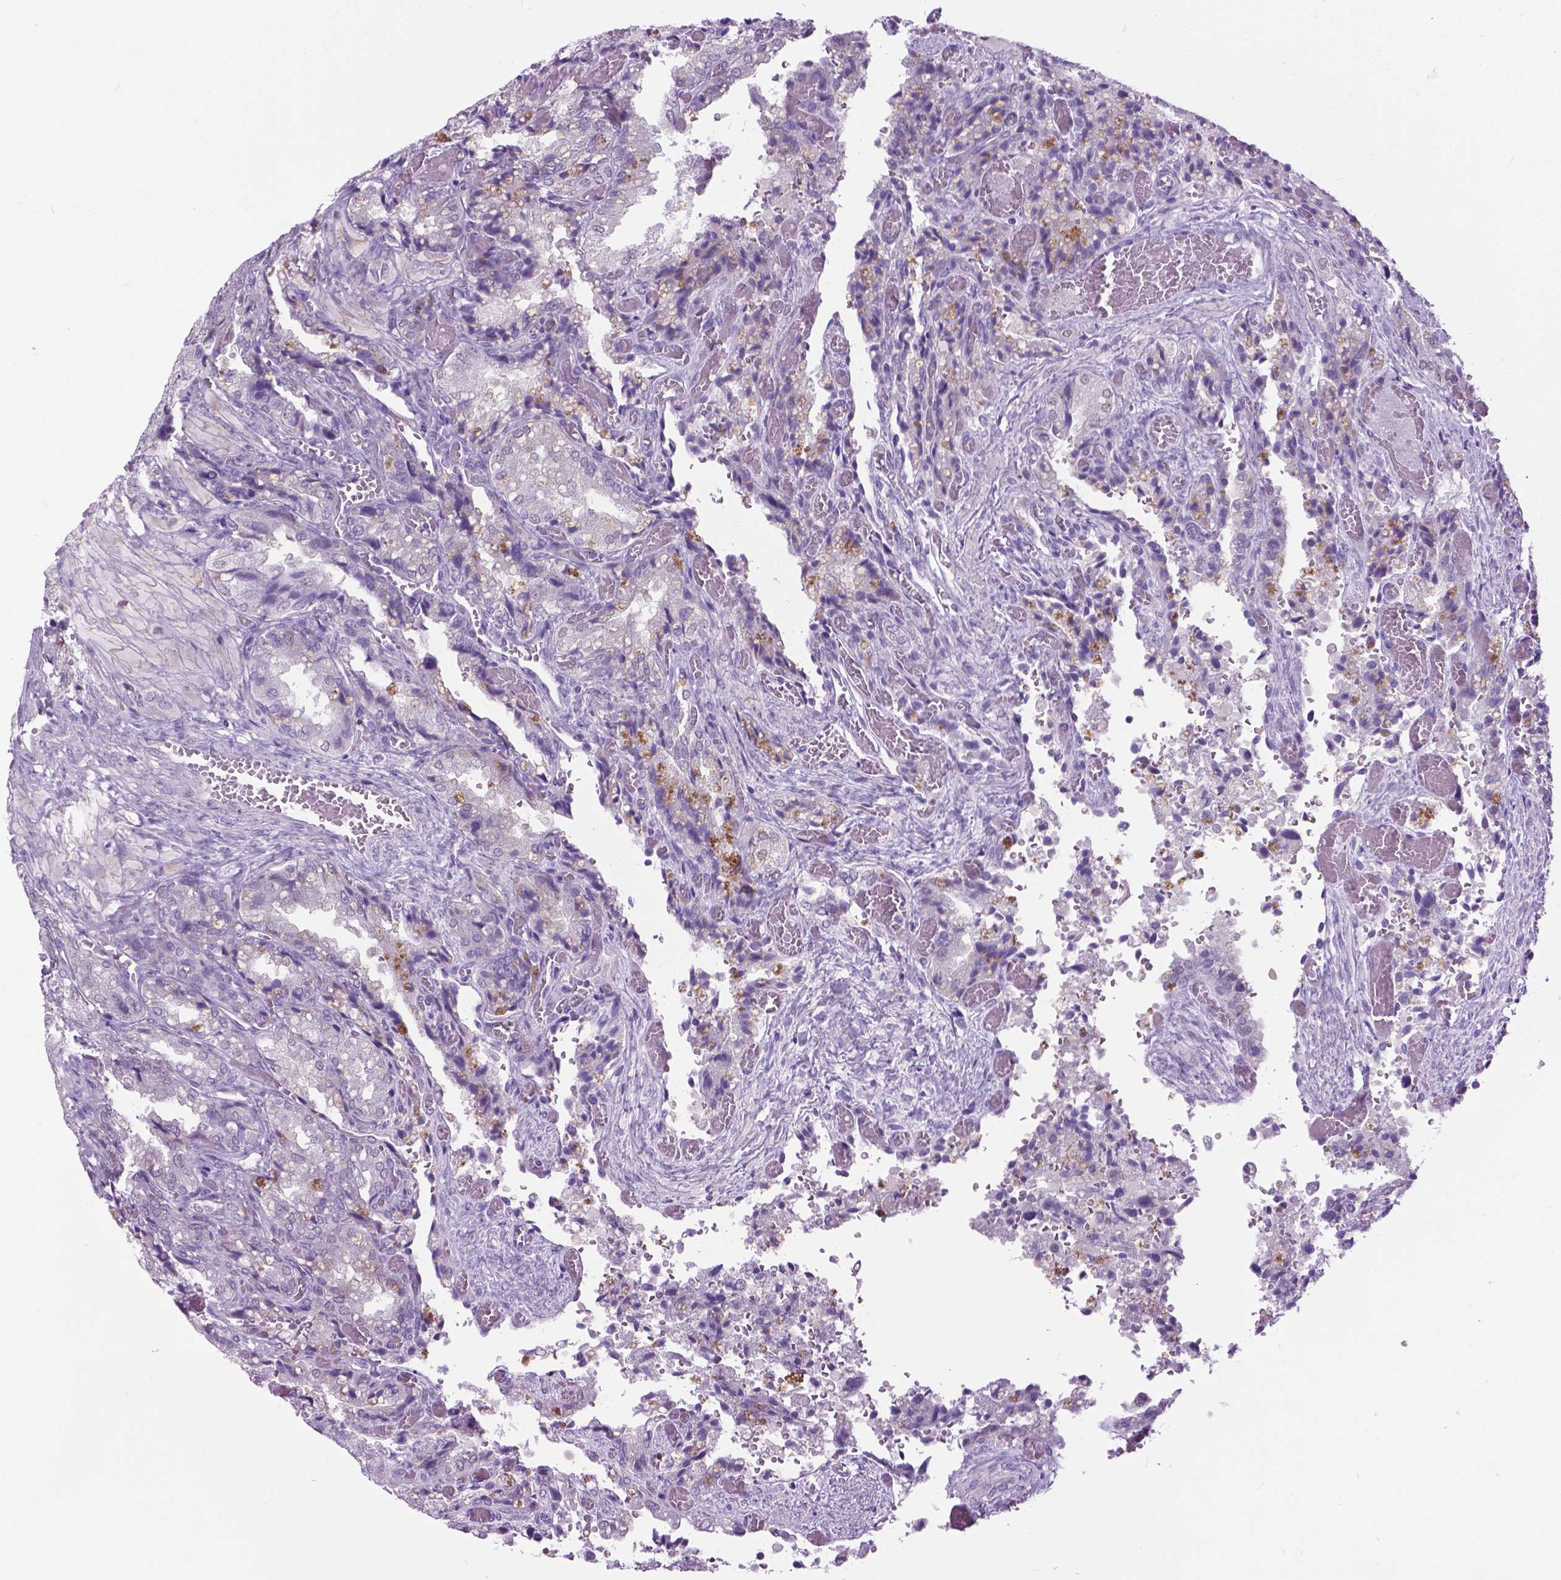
{"staining": {"intensity": "negative", "quantity": "none", "location": "none"}, "tissue": "seminal vesicle", "cell_type": "Glandular cells", "image_type": "normal", "snomed": [{"axis": "morphology", "description": "Normal tissue, NOS"}, {"axis": "topography", "description": "Seminal veicle"}], "caption": "The micrograph demonstrates no staining of glandular cells in unremarkable seminal vesicle.", "gene": "APCDD1L", "patient": {"sex": "male", "age": 57}}